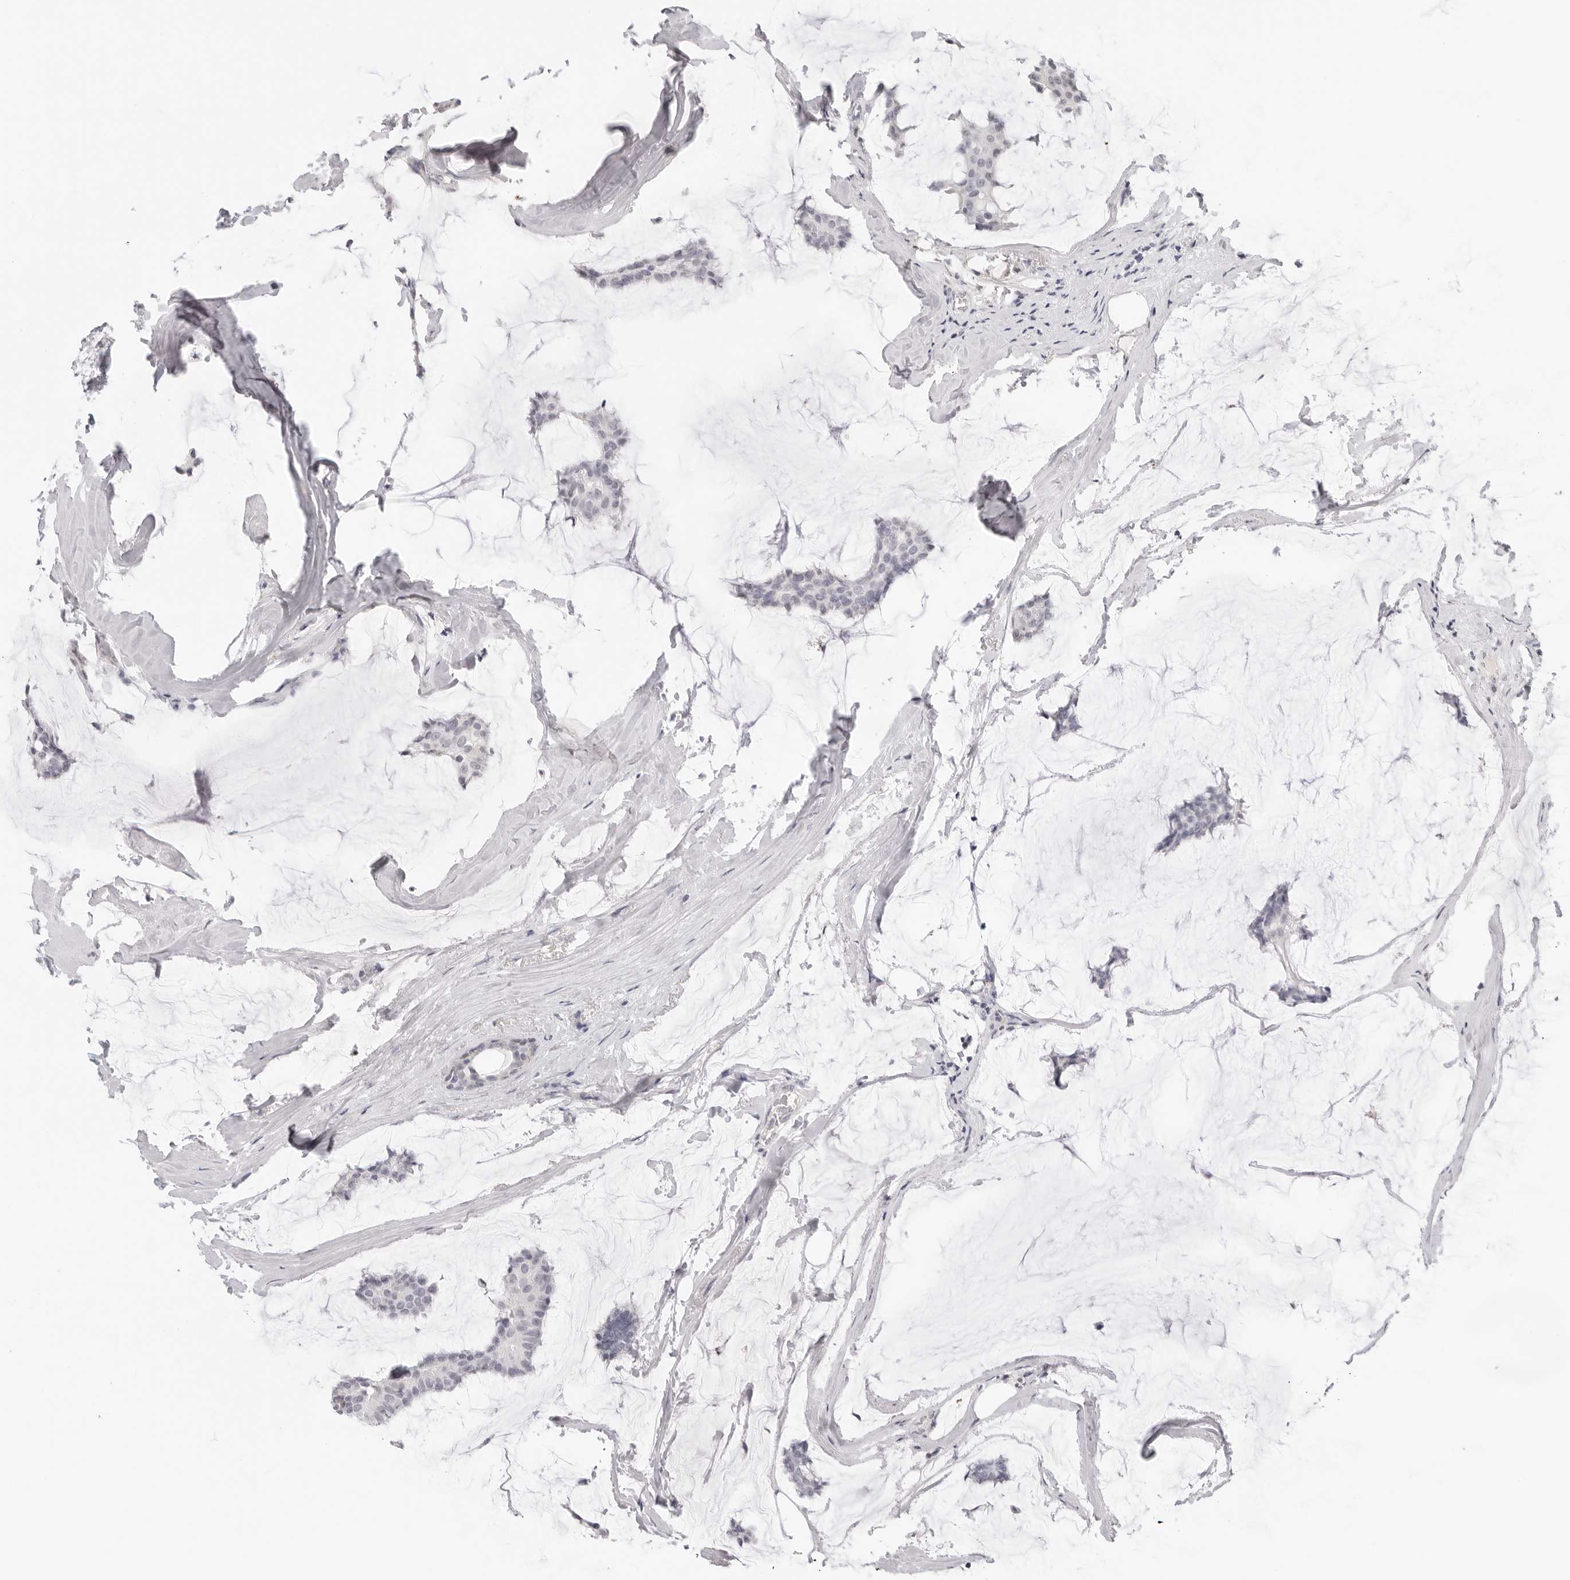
{"staining": {"intensity": "negative", "quantity": "none", "location": "none"}, "tissue": "breast cancer", "cell_type": "Tumor cells", "image_type": "cancer", "snomed": [{"axis": "morphology", "description": "Duct carcinoma"}, {"axis": "topography", "description": "Breast"}], "caption": "This is an immunohistochemistry image of breast cancer. There is no staining in tumor cells.", "gene": "STRADB", "patient": {"sex": "female", "age": 93}}